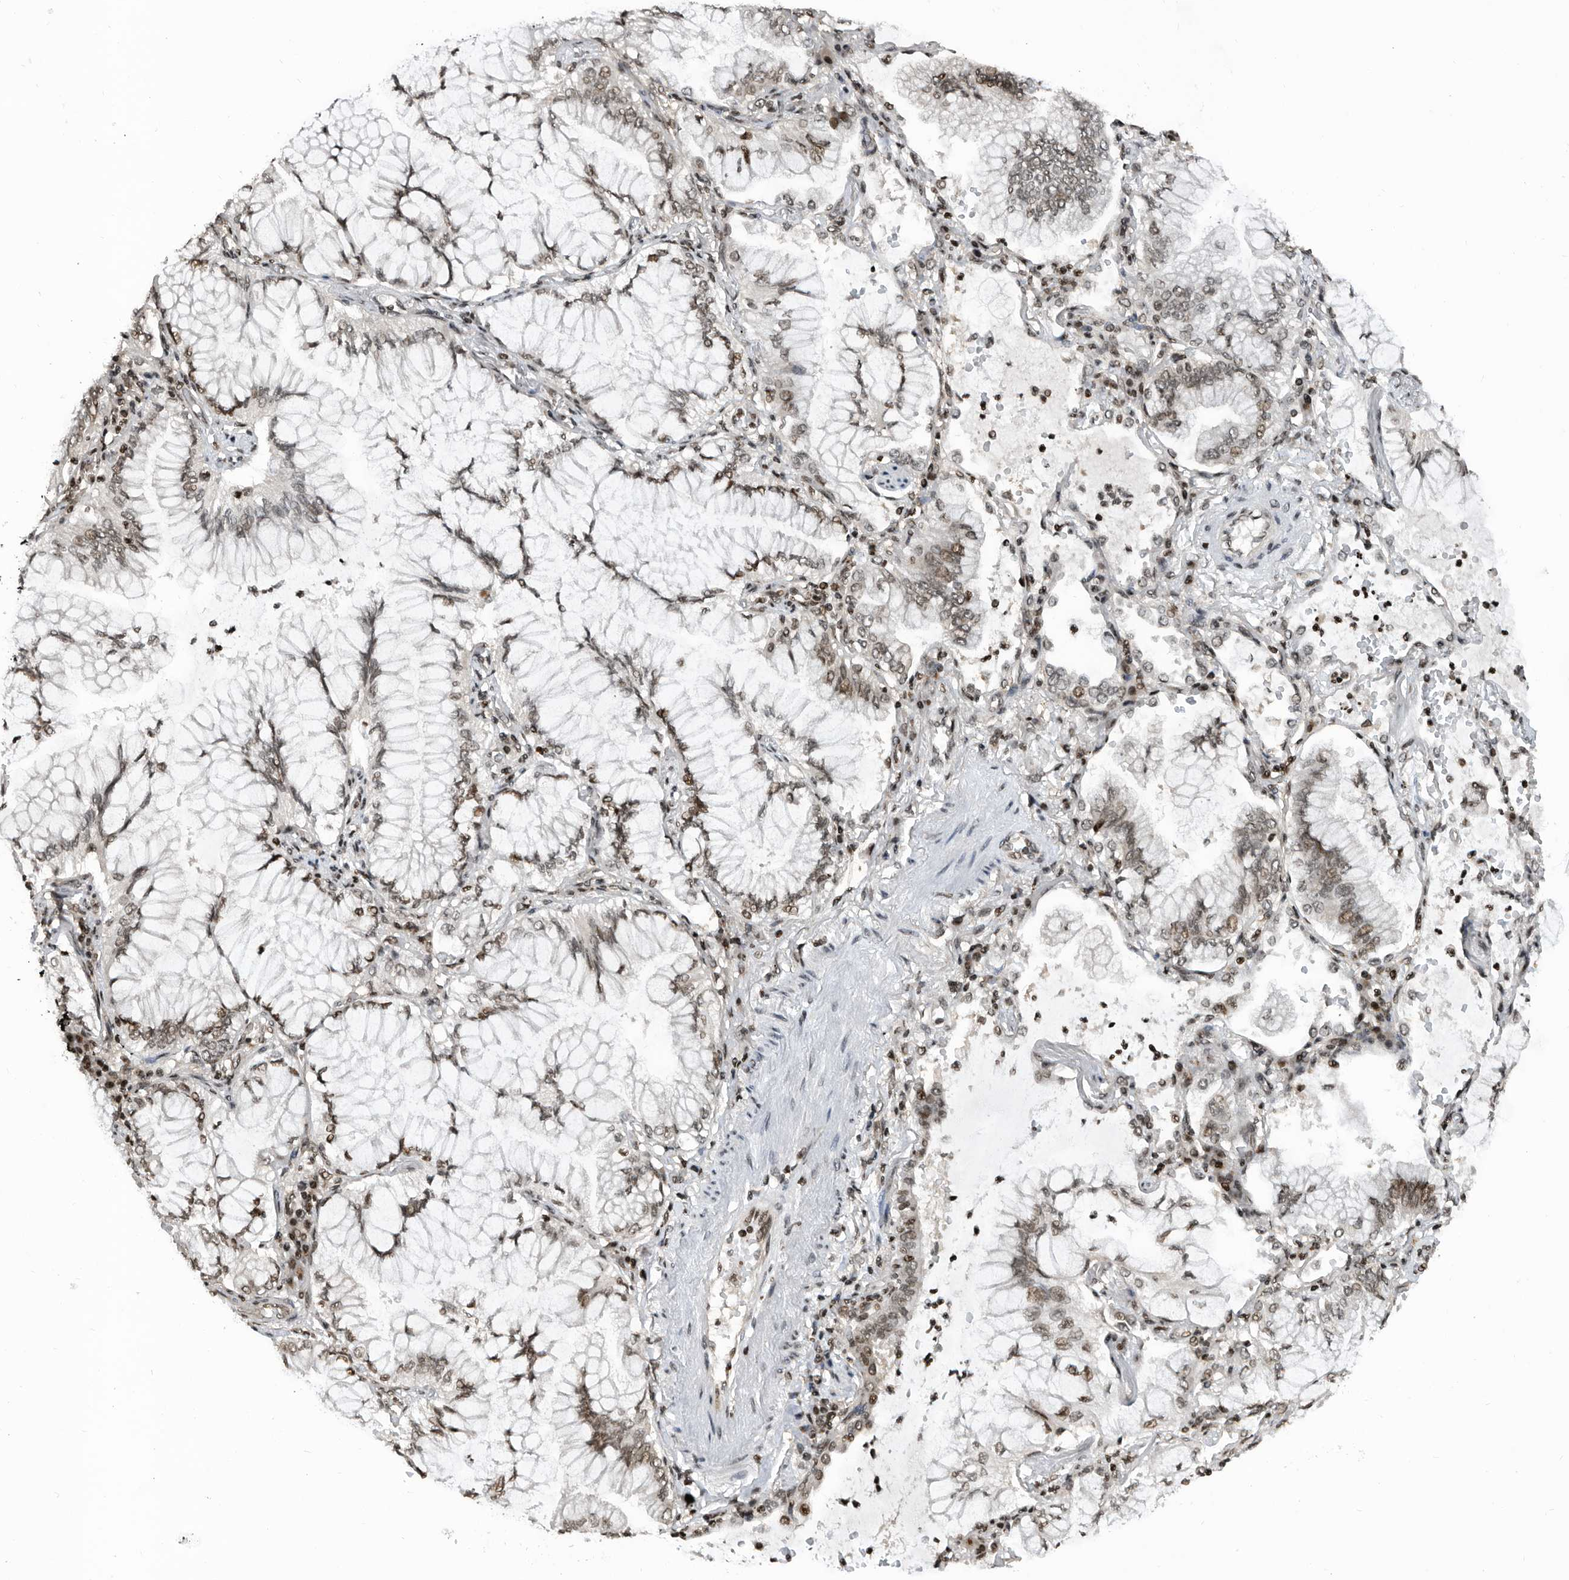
{"staining": {"intensity": "weak", "quantity": ">75%", "location": "nuclear"}, "tissue": "lung cancer", "cell_type": "Tumor cells", "image_type": "cancer", "snomed": [{"axis": "morphology", "description": "Adenocarcinoma, NOS"}, {"axis": "topography", "description": "Lung"}], "caption": "An image of lung cancer (adenocarcinoma) stained for a protein displays weak nuclear brown staining in tumor cells.", "gene": "SNRNP48", "patient": {"sex": "female", "age": 70}}